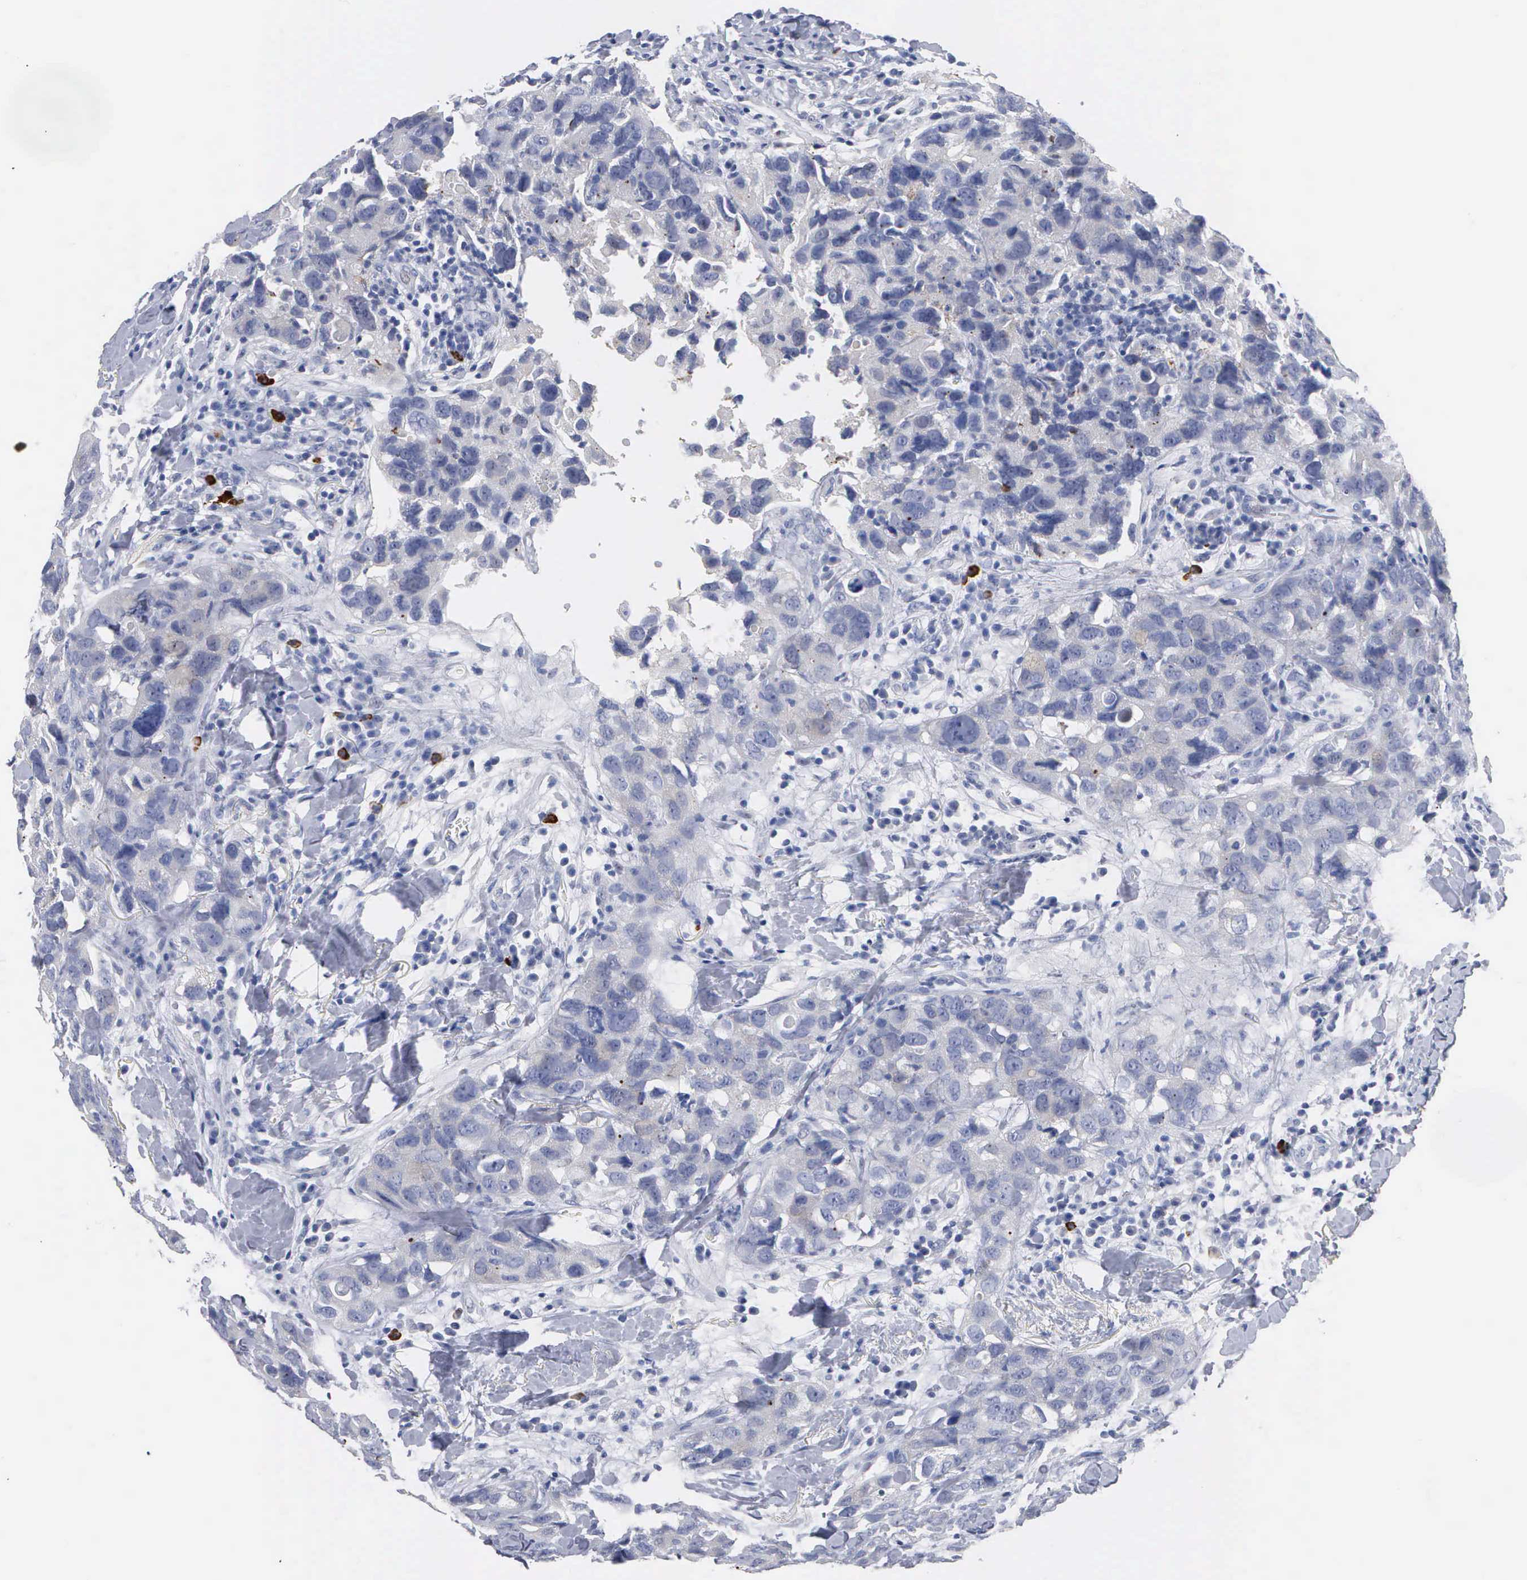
{"staining": {"intensity": "negative", "quantity": "none", "location": "none"}, "tissue": "breast cancer", "cell_type": "Tumor cells", "image_type": "cancer", "snomed": [{"axis": "morphology", "description": "Duct carcinoma"}, {"axis": "topography", "description": "Breast"}], "caption": "An IHC micrograph of infiltrating ductal carcinoma (breast) is shown. There is no staining in tumor cells of infiltrating ductal carcinoma (breast). The staining is performed using DAB brown chromogen with nuclei counter-stained in using hematoxylin.", "gene": "ASPHD2", "patient": {"sex": "female", "age": 91}}